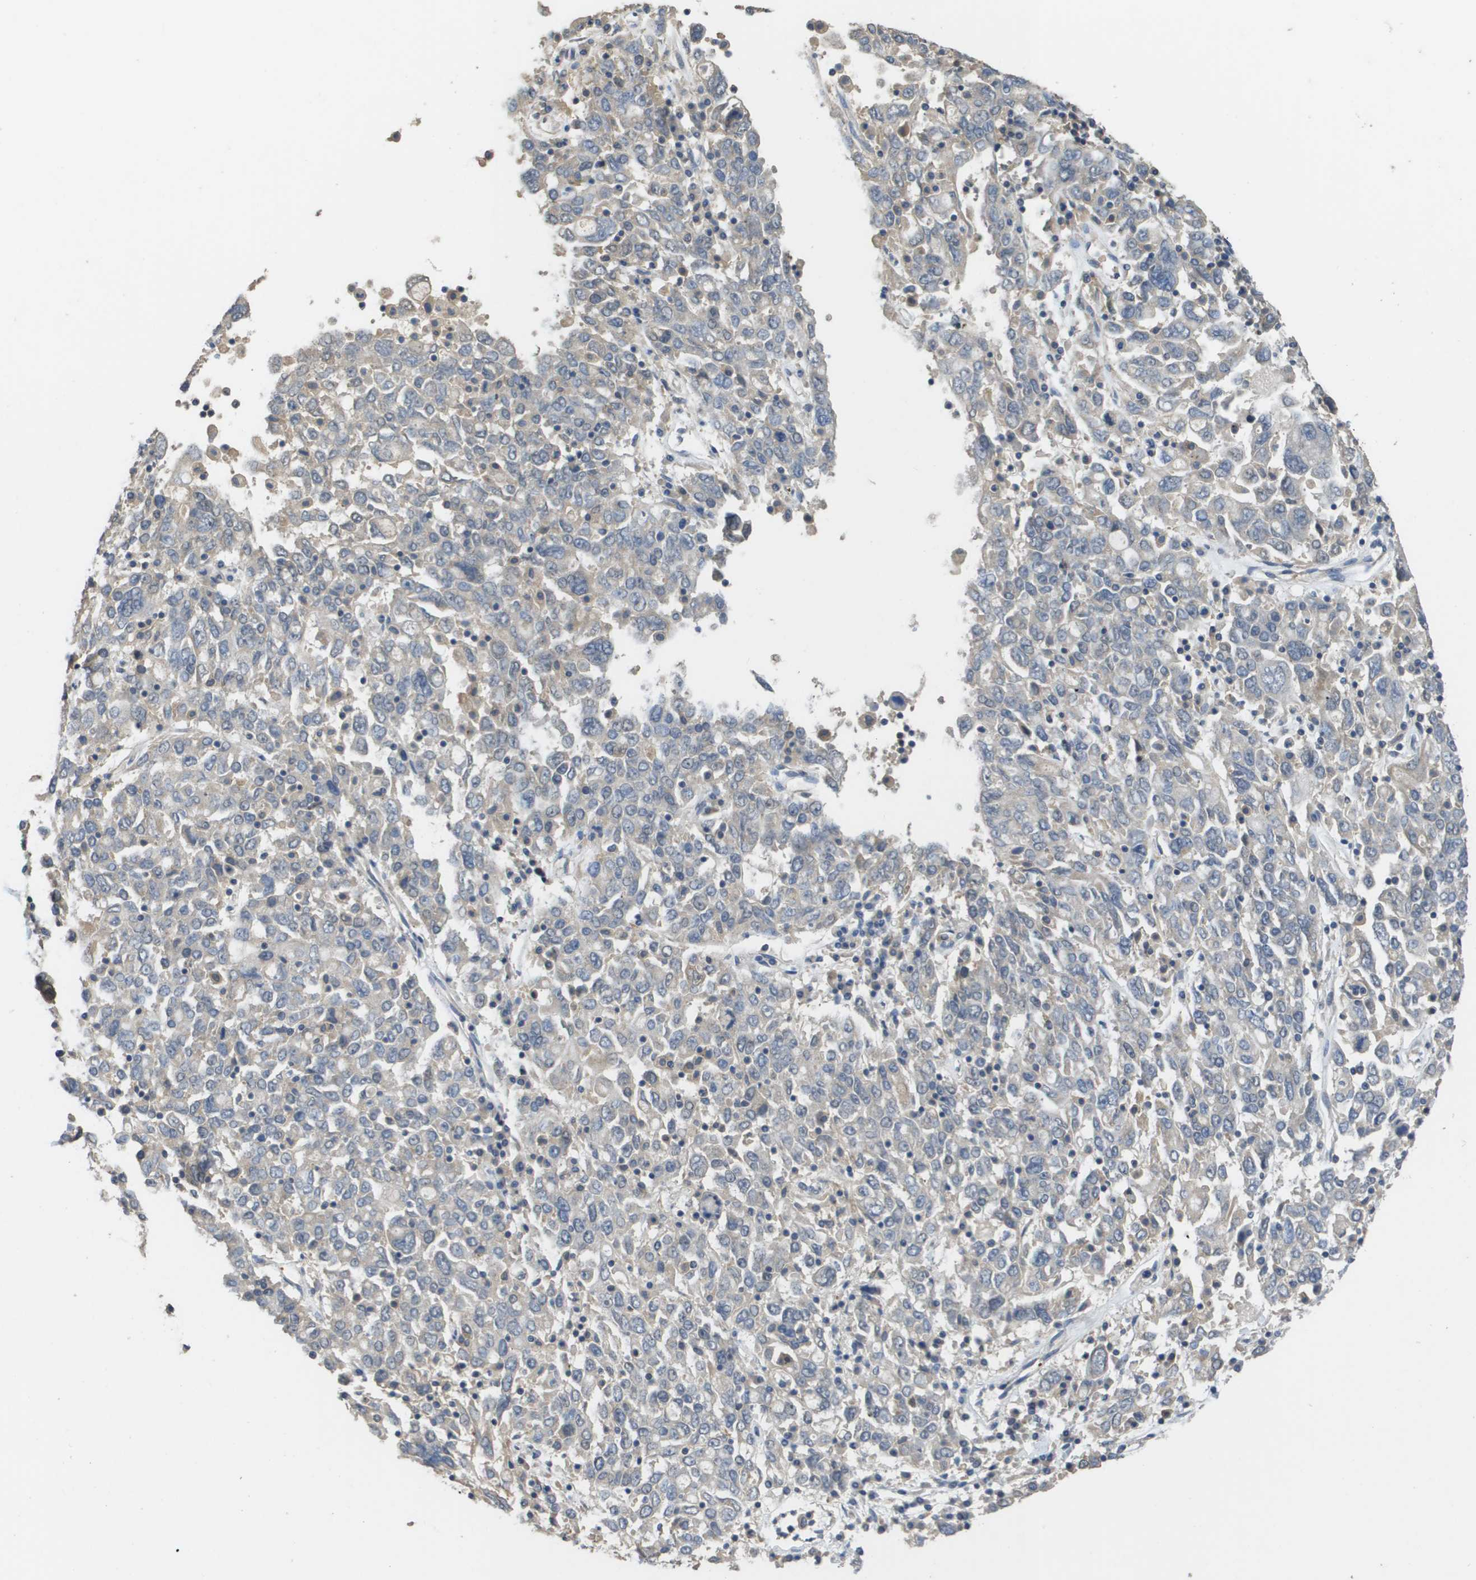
{"staining": {"intensity": "negative", "quantity": "none", "location": "none"}, "tissue": "ovarian cancer", "cell_type": "Tumor cells", "image_type": "cancer", "snomed": [{"axis": "morphology", "description": "Carcinoma, endometroid"}, {"axis": "topography", "description": "Ovary"}], "caption": "Immunohistochemical staining of human endometroid carcinoma (ovarian) demonstrates no significant expression in tumor cells.", "gene": "RAB27B", "patient": {"sex": "female", "age": 62}}